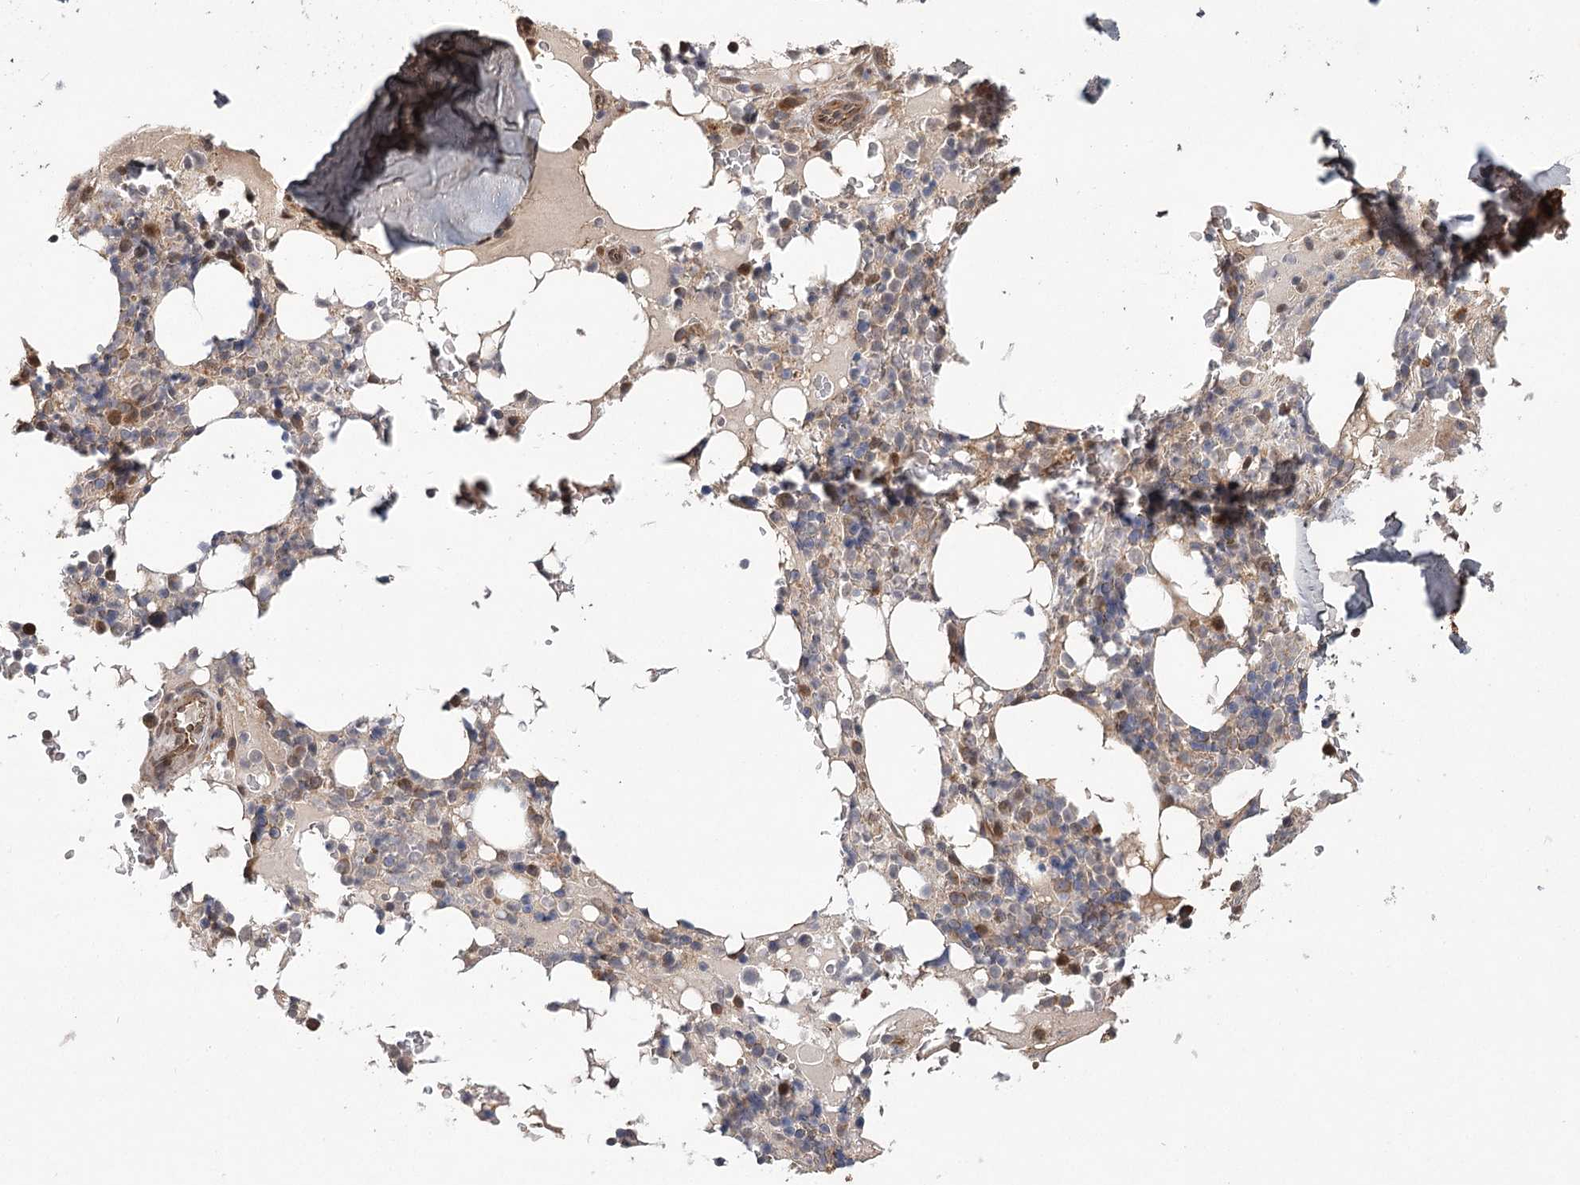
{"staining": {"intensity": "negative", "quantity": "none", "location": "none"}, "tissue": "bone marrow", "cell_type": "Hematopoietic cells", "image_type": "normal", "snomed": [{"axis": "morphology", "description": "Normal tissue, NOS"}, {"axis": "topography", "description": "Bone marrow"}], "caption": "Bone marrow stained for a protein using IHC exhibits no positivity hematopoietic cells.", "gene": "LSS", "patient": {"sex": "male", "age": 58}}